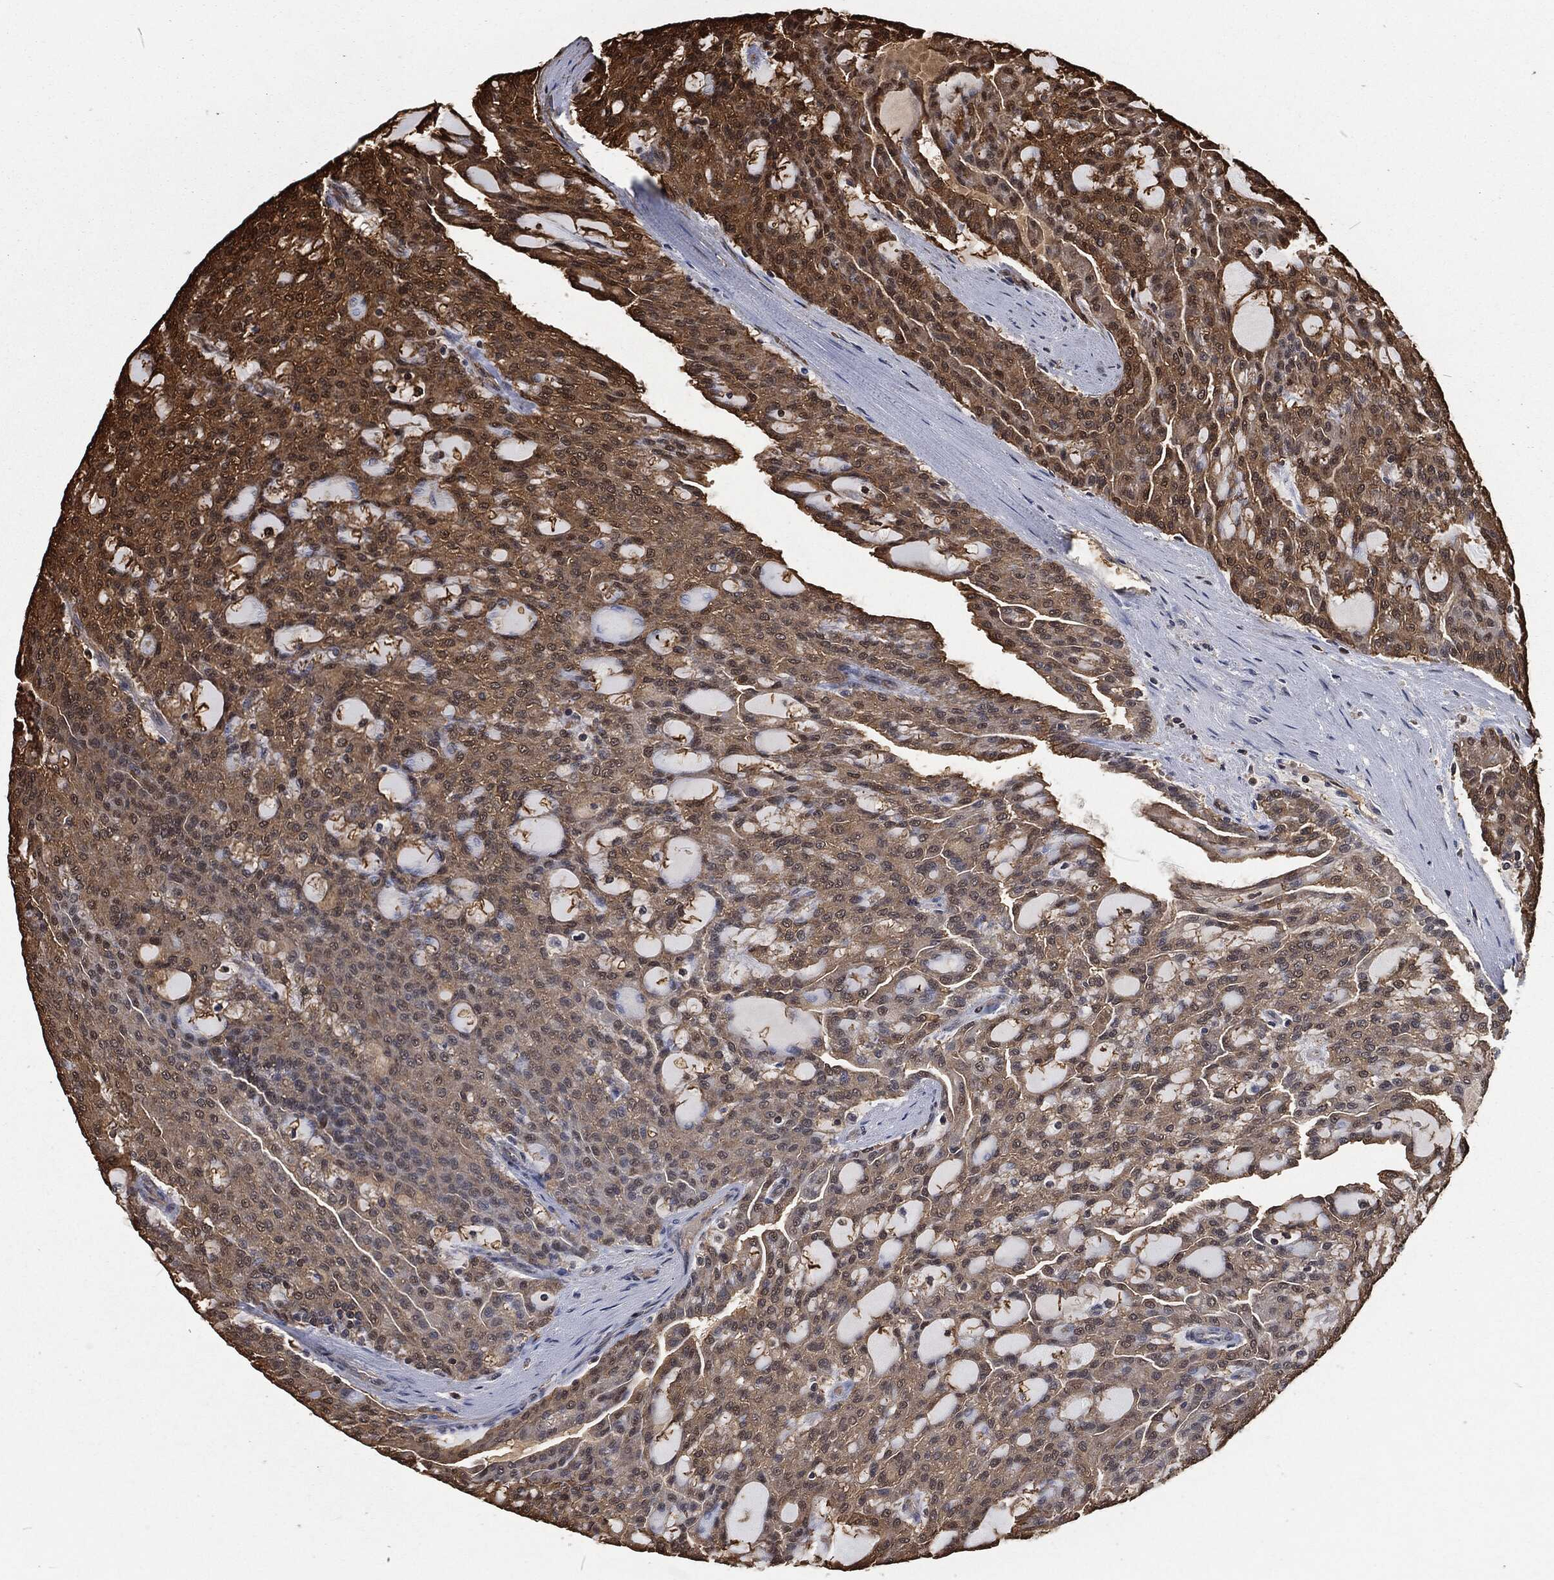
{"staining": {"intensity": "strong", "quantity": ">75%", "location": "cytoplasmic/membranous"}, "tissue": "renal cancer", "cell_type": "Tumor cells", "image_type": "cancer", "snomed": [{"axis": "morphology", "description": "Adenocarcinoma, NOS"}, {"axis": "topography", "description": "Kidney"}], "caption": "Immunohistochemical staining of adenocarcinoma (renal) reveals high levels of strong cytoplasmic/membranous positivity in about >75% of tumor cells.", "gene": "PRDX4", "patient": {"sex": "male", "age": 63}}